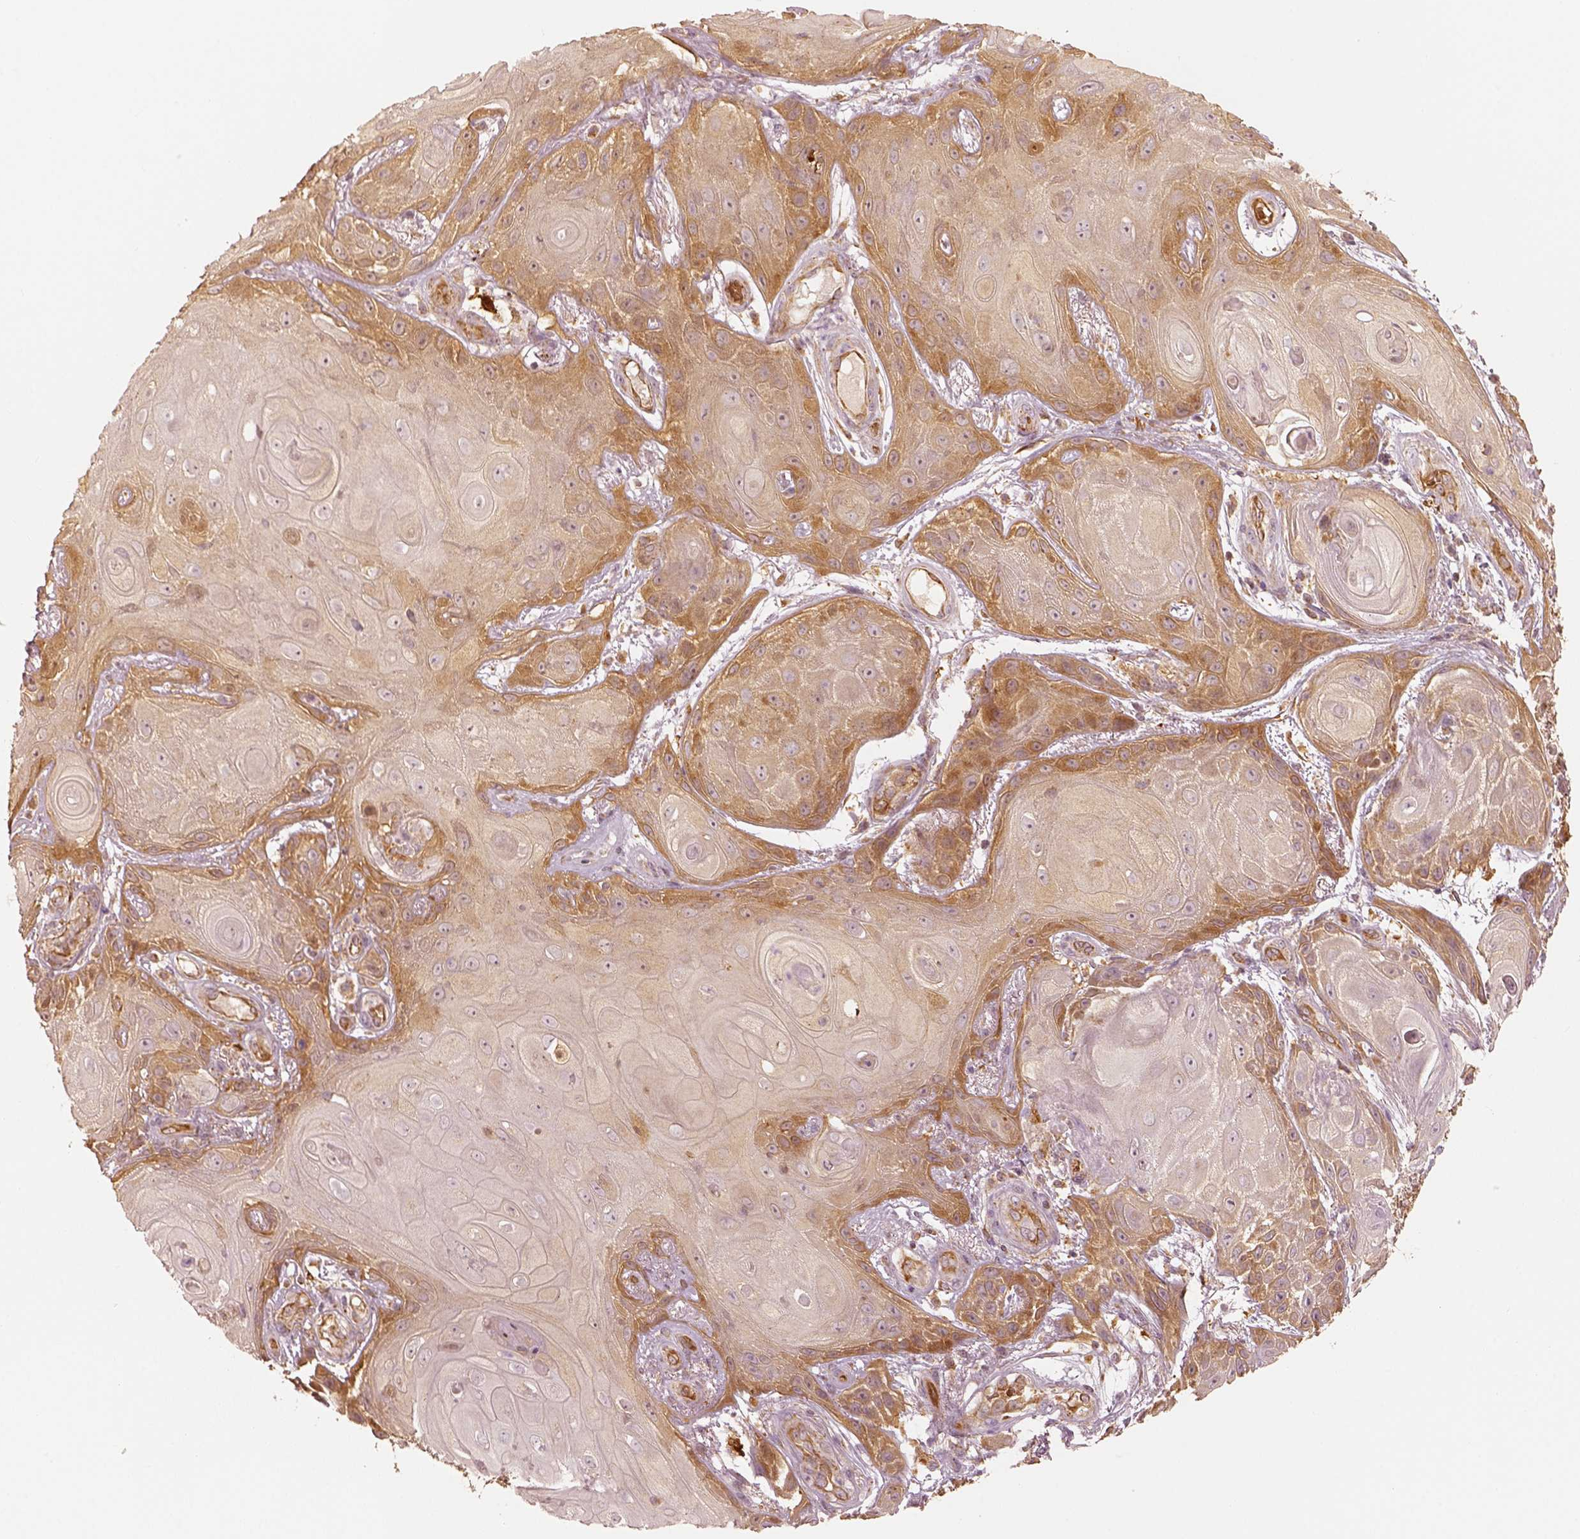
{"staining": {"intensity": "moderate", "quantity": "25%-75%", "location": "cytoplasmic/membranous"}, "tissue": "skin cancer", "cell_type": "Tumor cells", "image_type": "cancer", "snomed": [{"axis": "morphology", "description": "Squamous cell carcinoma, NOS"}, {"axis": "topography", "description": "Skin"}], "caption": "This photomicrograph exhibits IHC staining of human skin cancer (squamous cell carcinoma), with medium moderate cytoplasmic/membranous positivity in about 25%-75% of tumor cells.", "gene": "FSCN1", "patient": {"sex": "male", "age": 62}}